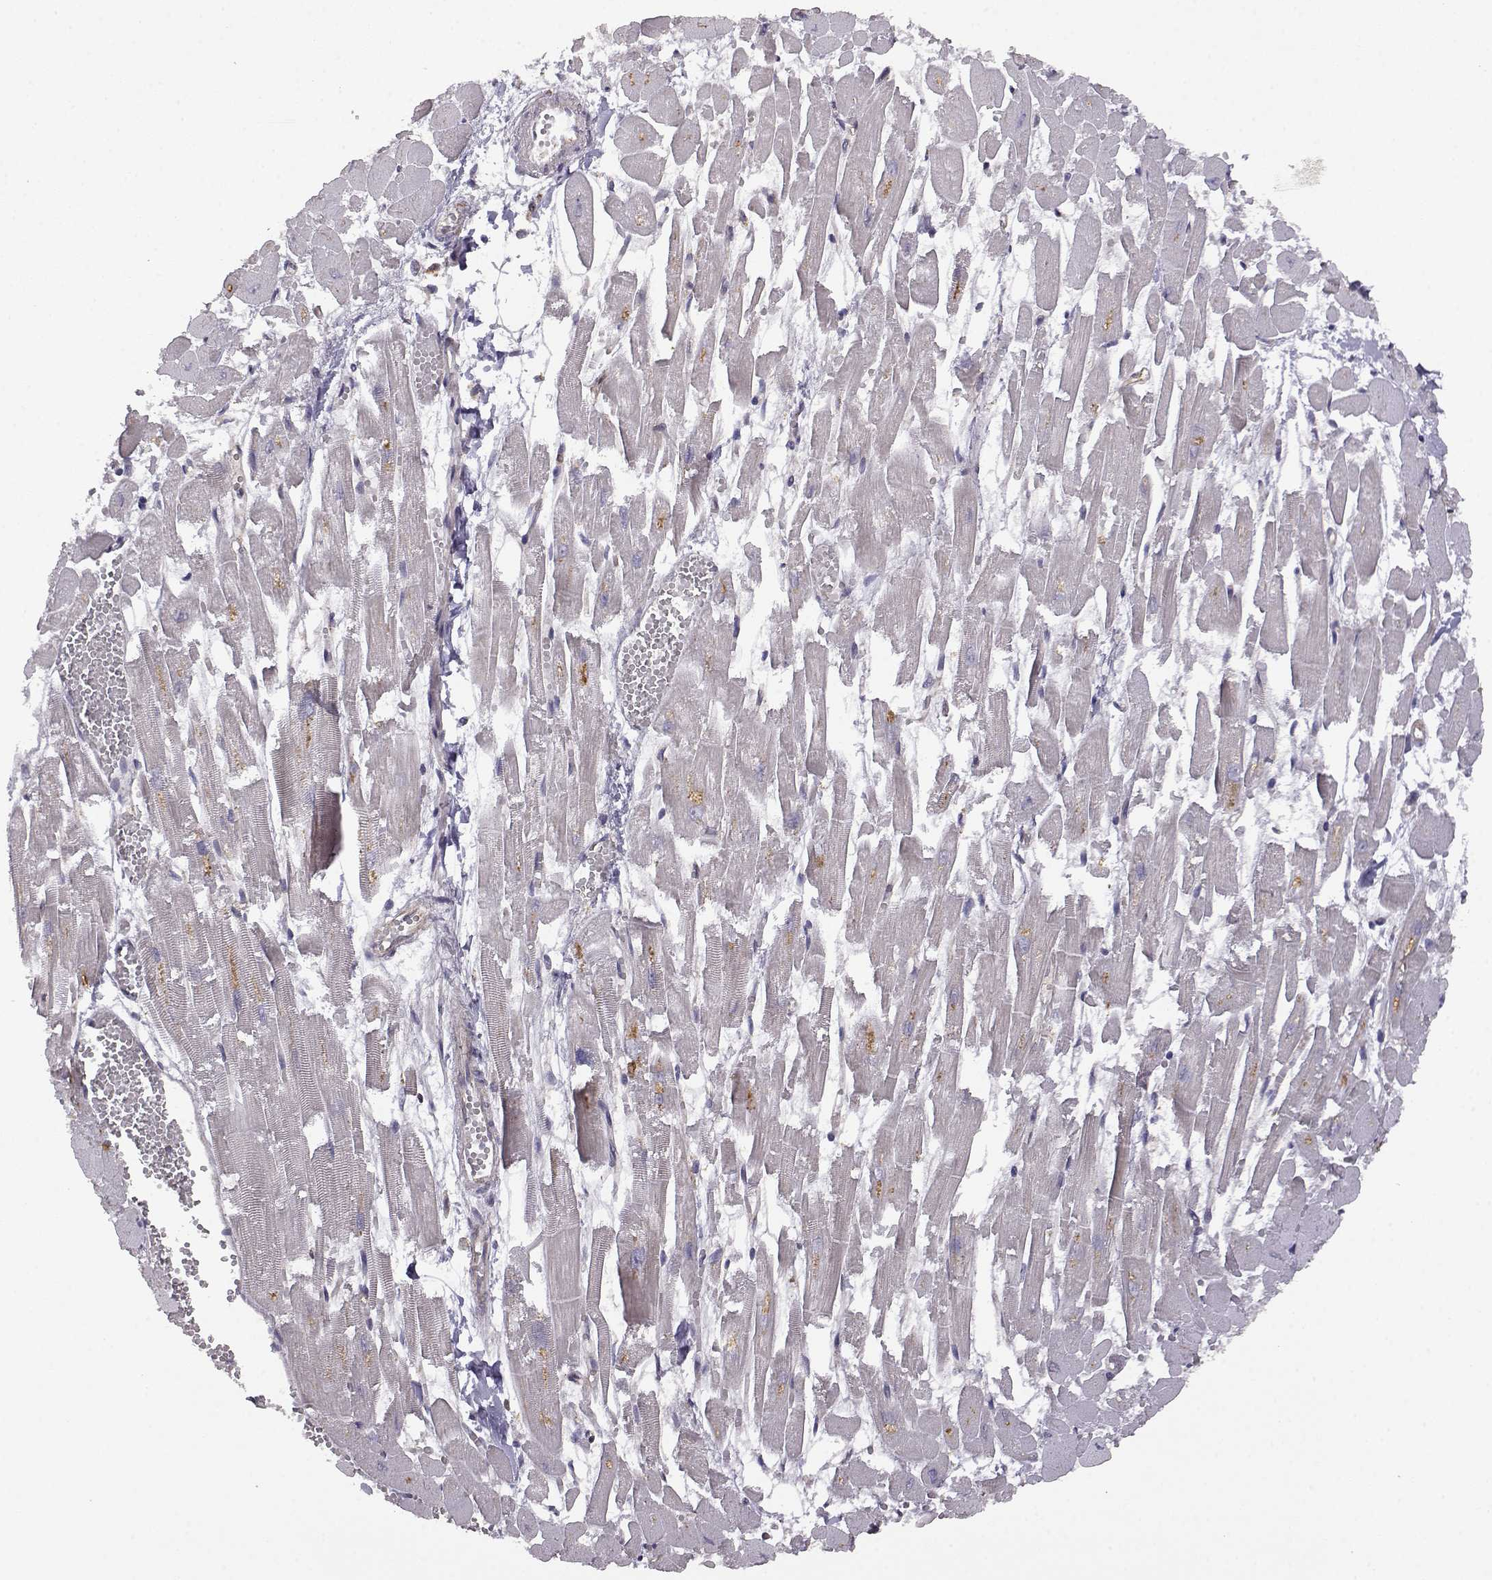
{"staining": {"intensity": "negative", "quantity": "none", "location": "none"}, "tissue": "heart muscle", "cell_type": "Cardiomyocytes", "image_type": "normal", "snomed": [{"axis": "morphology", "description": "Normal tissue, NOS"}, {"axis": "topography", "description": "Heart"}], "caption": "A high-resolution image shows IHC staining of unremarkable heart muscle, which shows no significant expression in cardiomyocytes. Brightfield microscopy of immunohistochemistry stained with DAB (3,3'-diaminobenzidine) (brown) and hematoxylin (blue), captured at high magnification.", "gene": "DDC", "patient": {"sex": "female", "age": 52}}